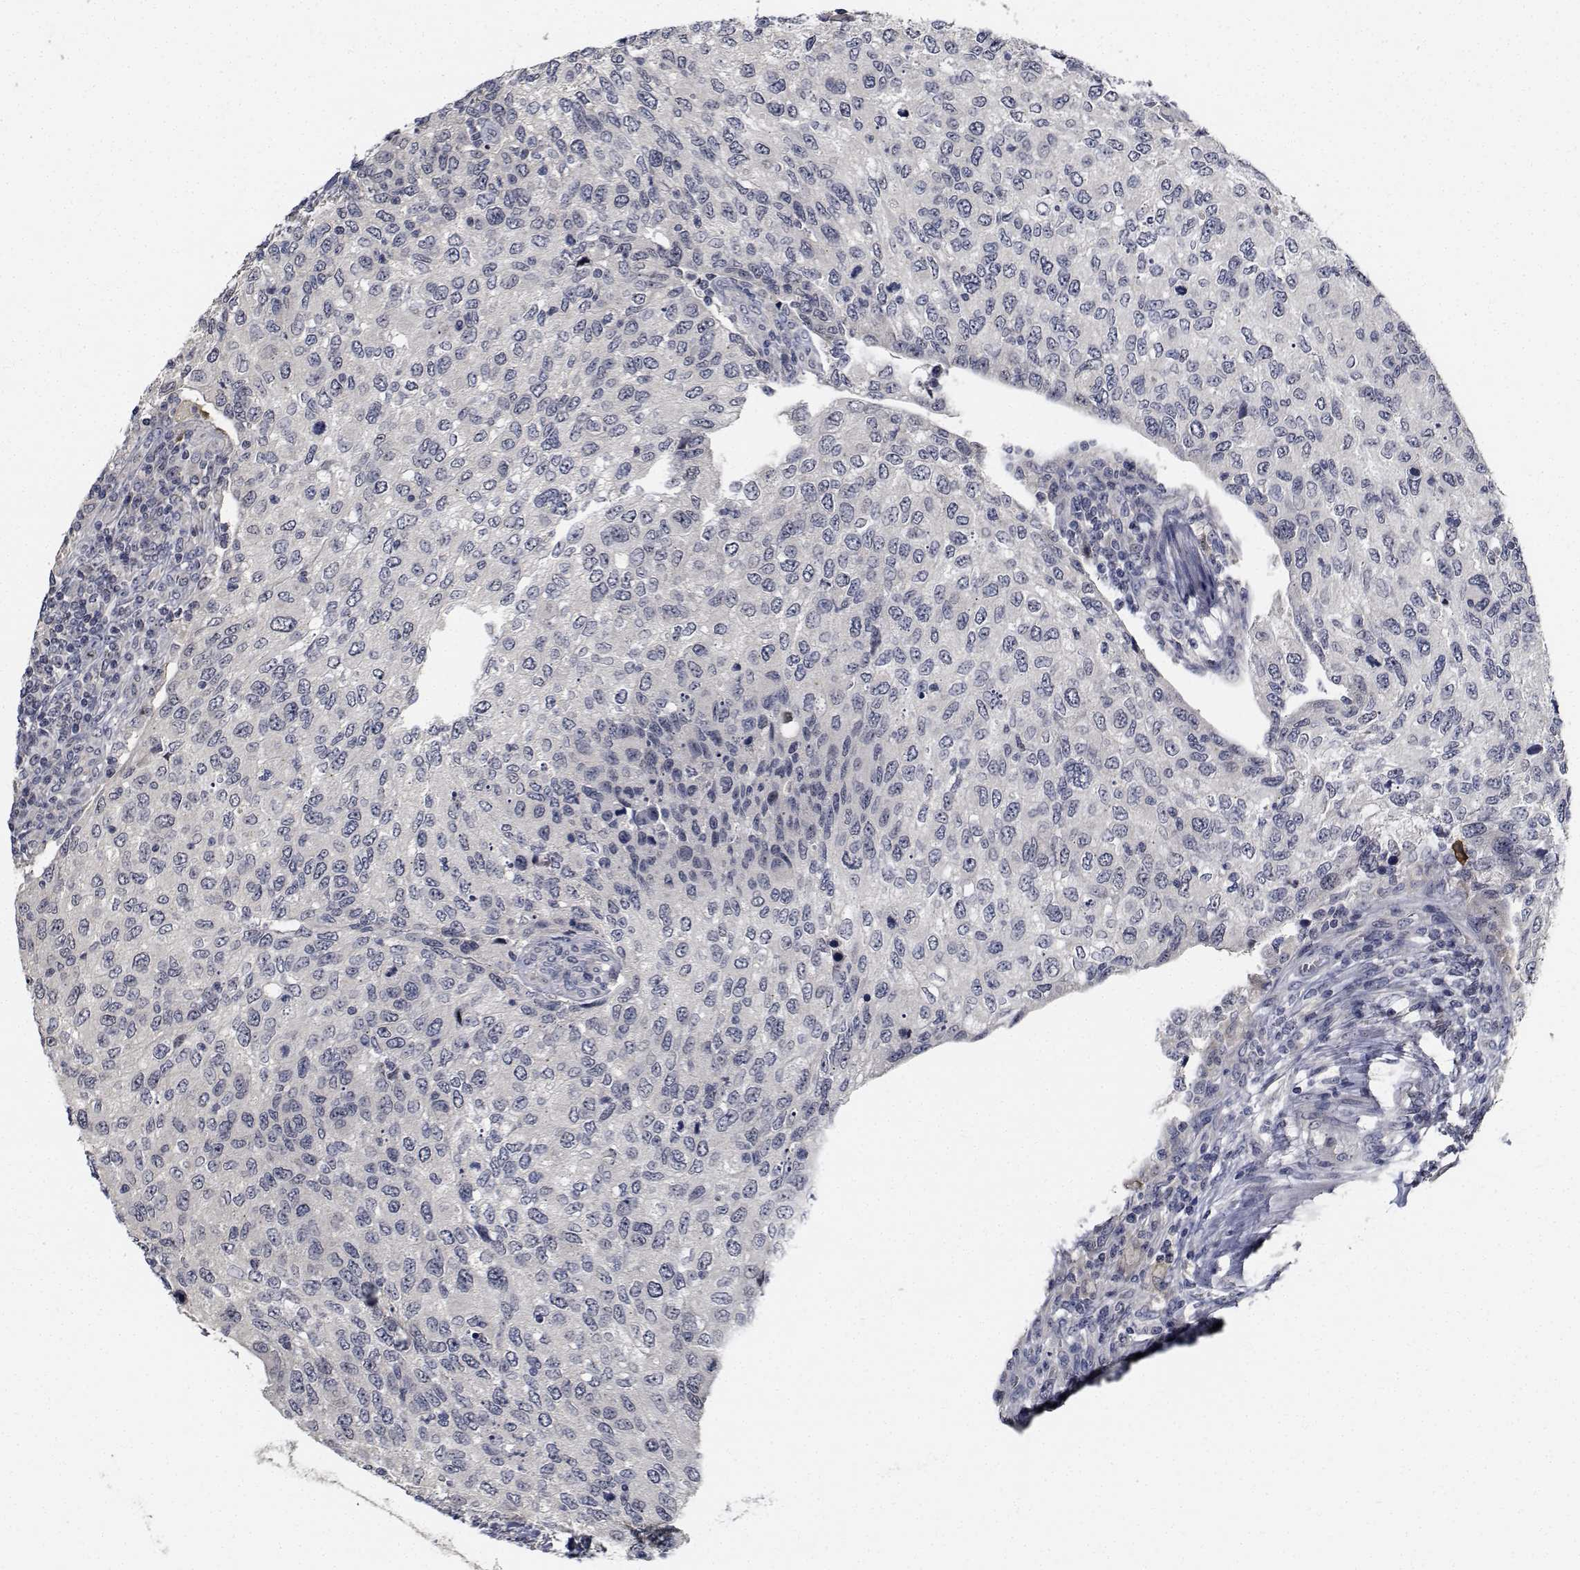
{"staining": {"intensity": "negative", "quantity": "none", "location": "none"}, "tissue": "urothelial cancer", "cell_type": "Tumor cells", "image_type": "cancer", "snomed": [{"axis": "morphology", "description": "Urothelial carcinoma, High grade"}, {"axis": "topography", "description": "Urinary bladder"}], "caption": "High magnification brightfield microscopy of urothelial cancer stained with DAB (brown) and counterstained with hematoxylin (blue): tumor cells show no significant staining.", "gene": "NVL", "patient": {"sex": "female", "age": 78}}